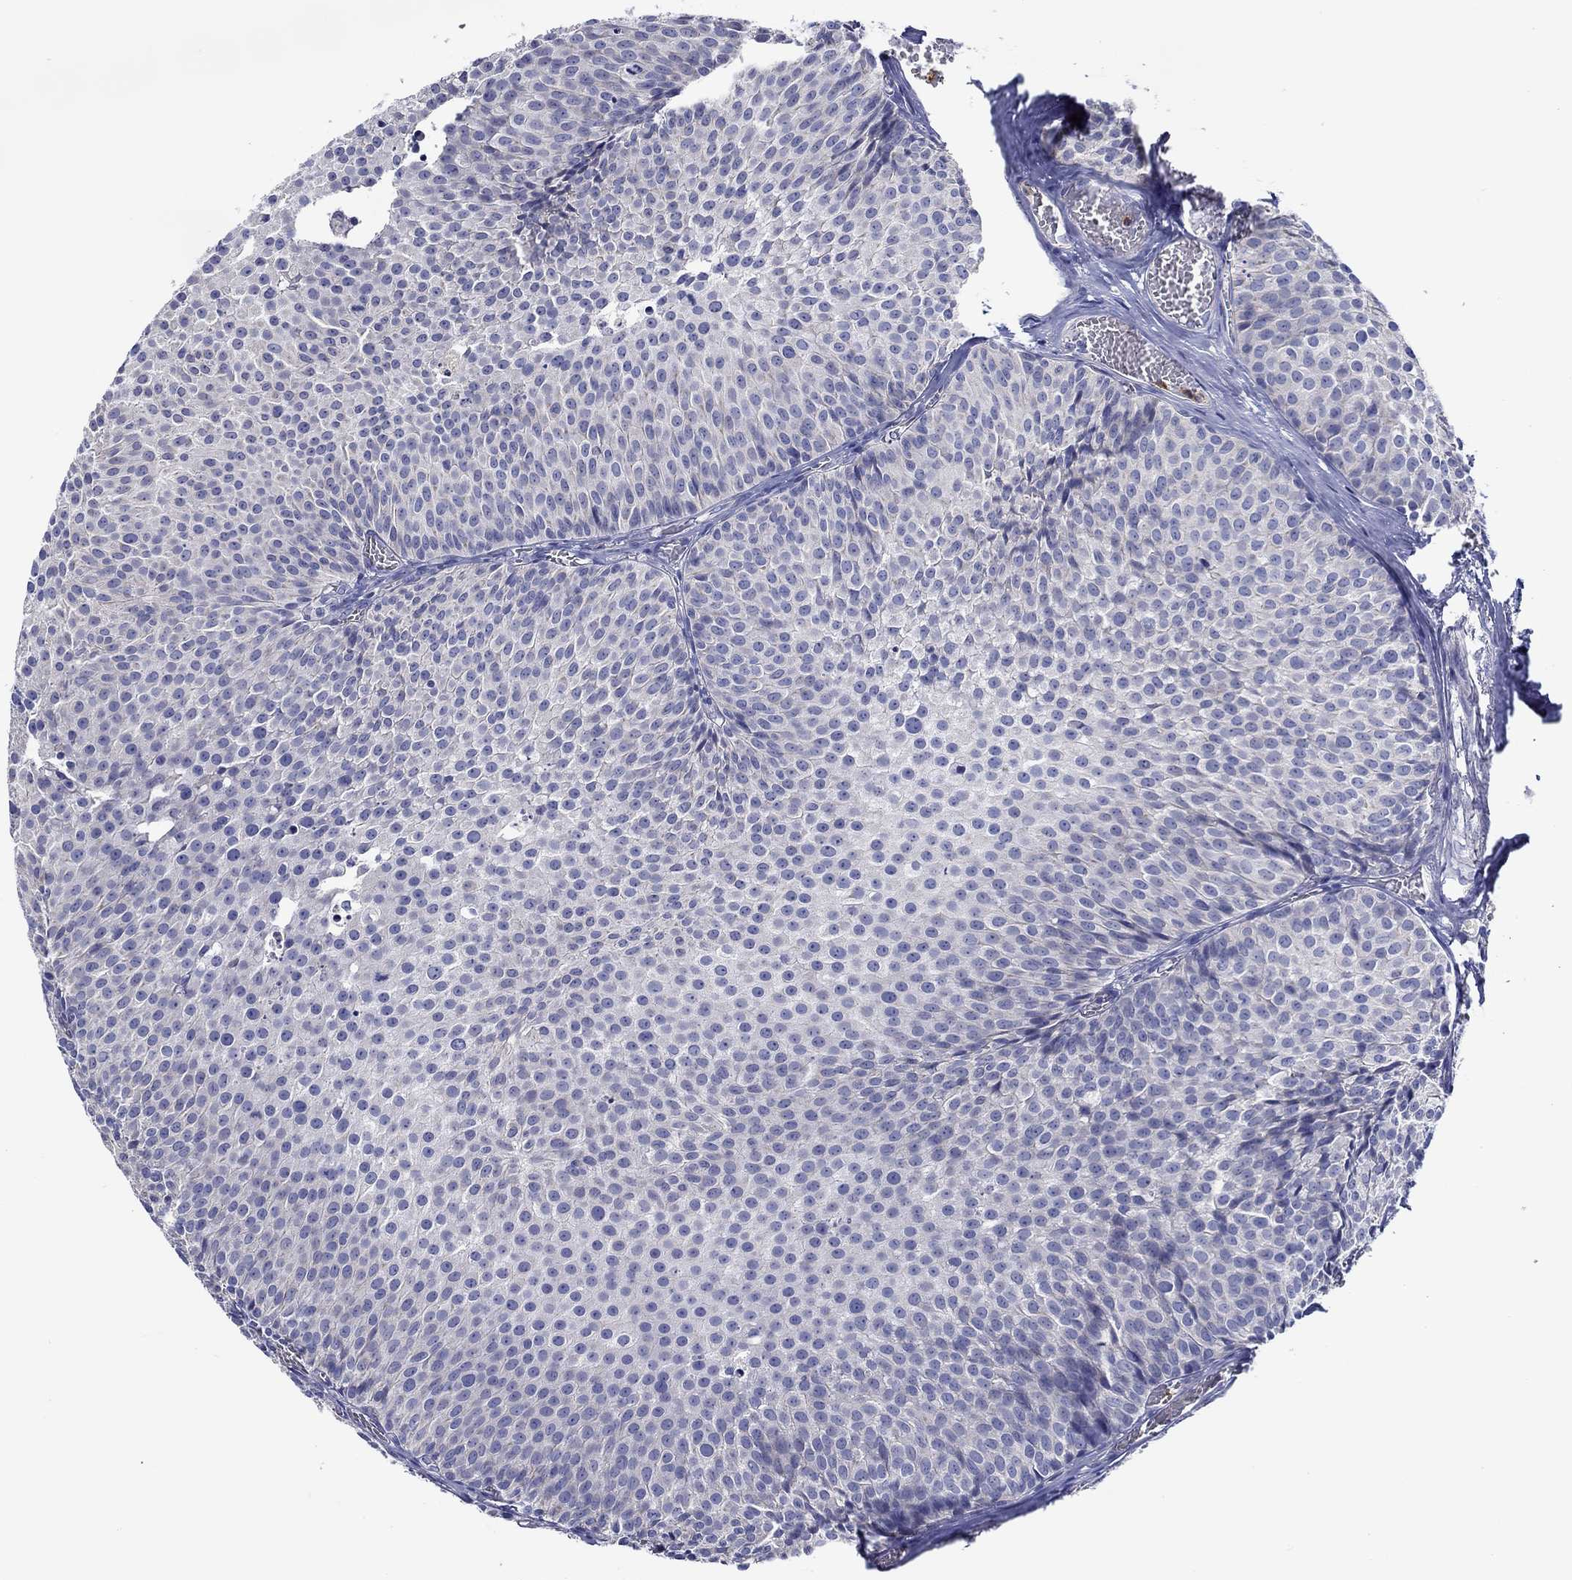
{"staining": {"intensity": "negative", "quantity": "none", "location": "none"}, "tissue": "urothelial cancer", "cell_type": "Tumor cells", "image_type": "cancer", "snomed": [{"axis": "morphology", "description": "Urothelial carcinoma, Low grade"}, {"axis": "topography", "description": "Urinary bladder"}], "caption": "DAB immunohistochemical staining of urothelial cancer shows no significant positivity in tumor cells.", "gene": "CHIT1", "patient": {"sex": "male", "age": 63}}